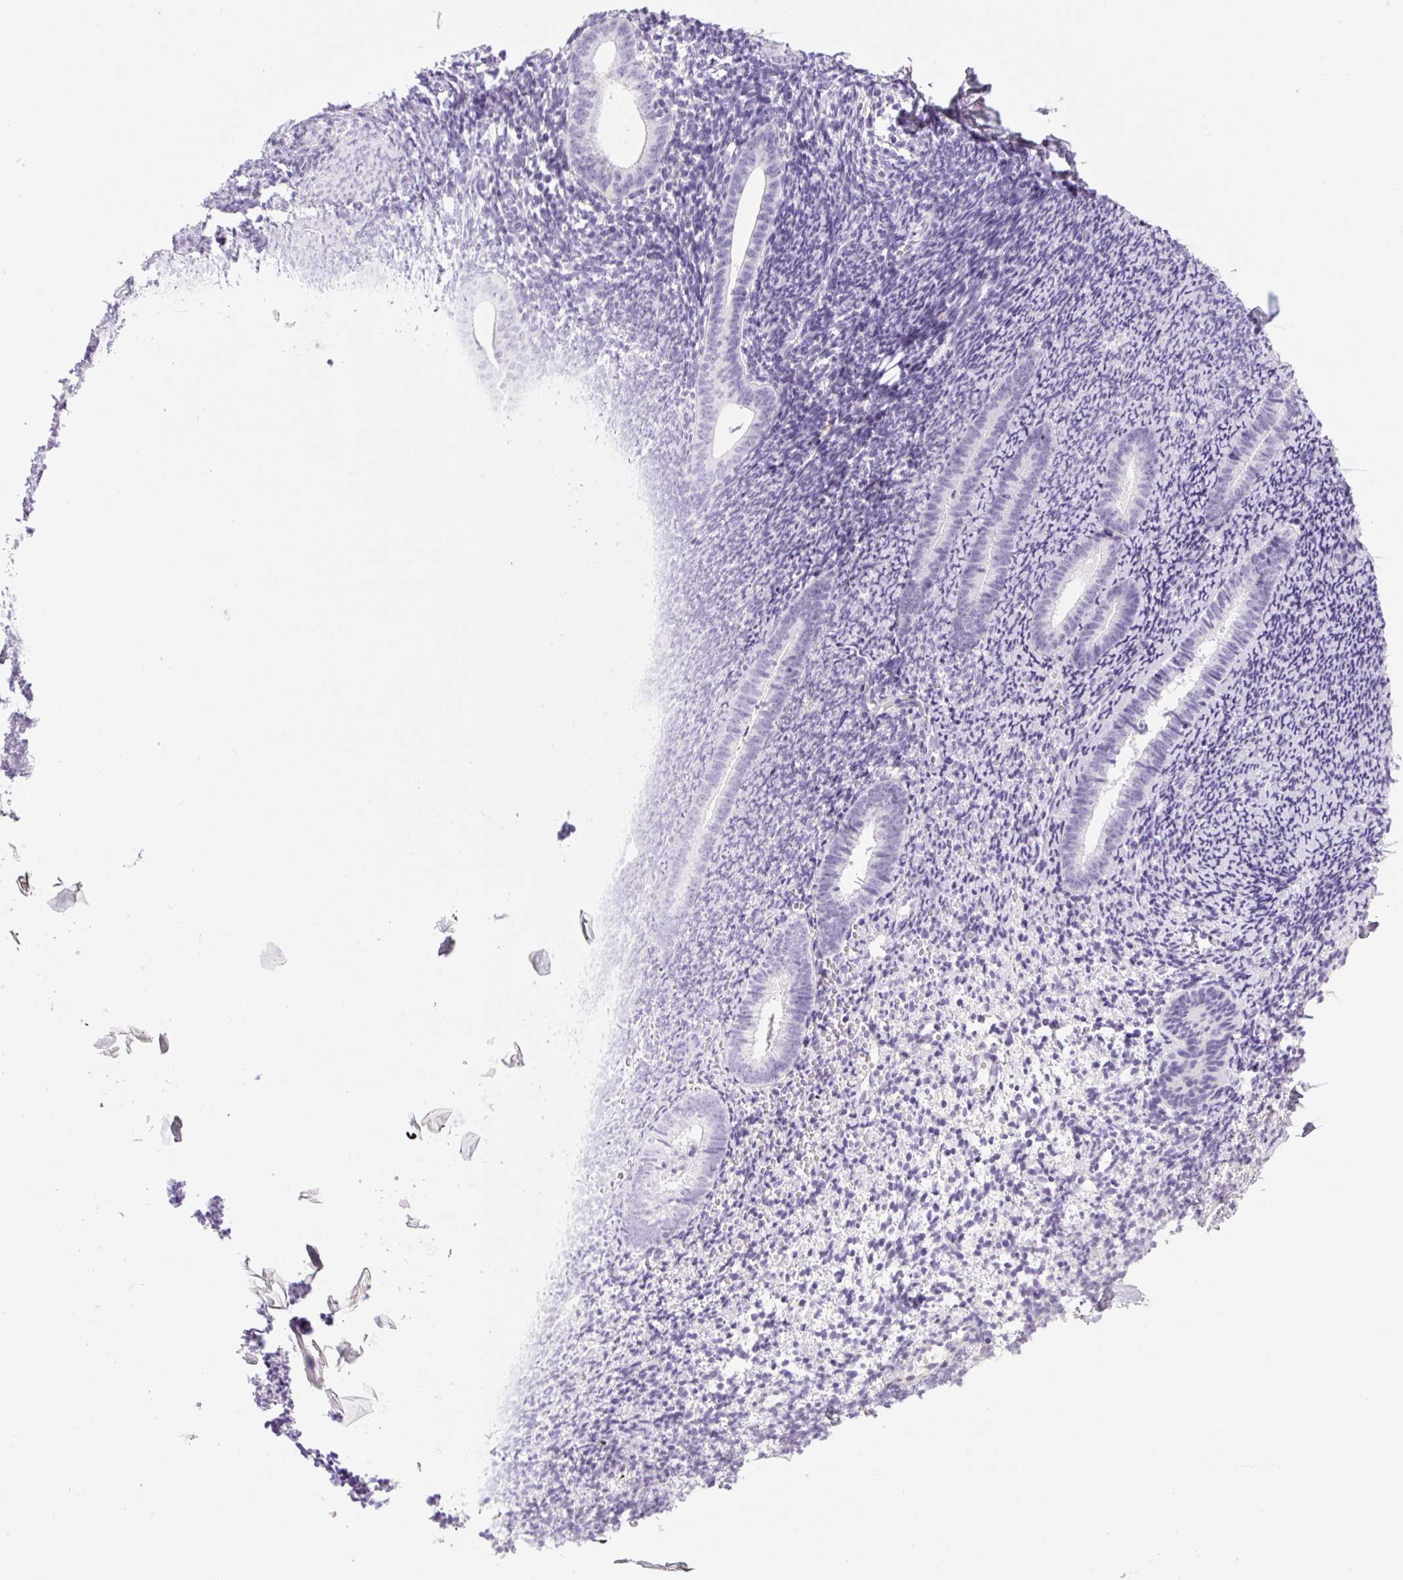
{"staining": {"intensity": "negative", "quantity": "none", "location": "none"}, "tissue": "endometrium", "cell_type": "Cells in endometrial stroma", "image_type": "normal", "snomed": [{"axis": "morphology", "description": "Normal tissue, NOS"}, {"axis": "topography", "description": "Endometrium"}], "caption": "Endometrium stained for a protein using IHC demonstrates no staining cells in endometrial stroma.", "gene": "PRRT1", "patient": {"sex": "female", "age": 39}}